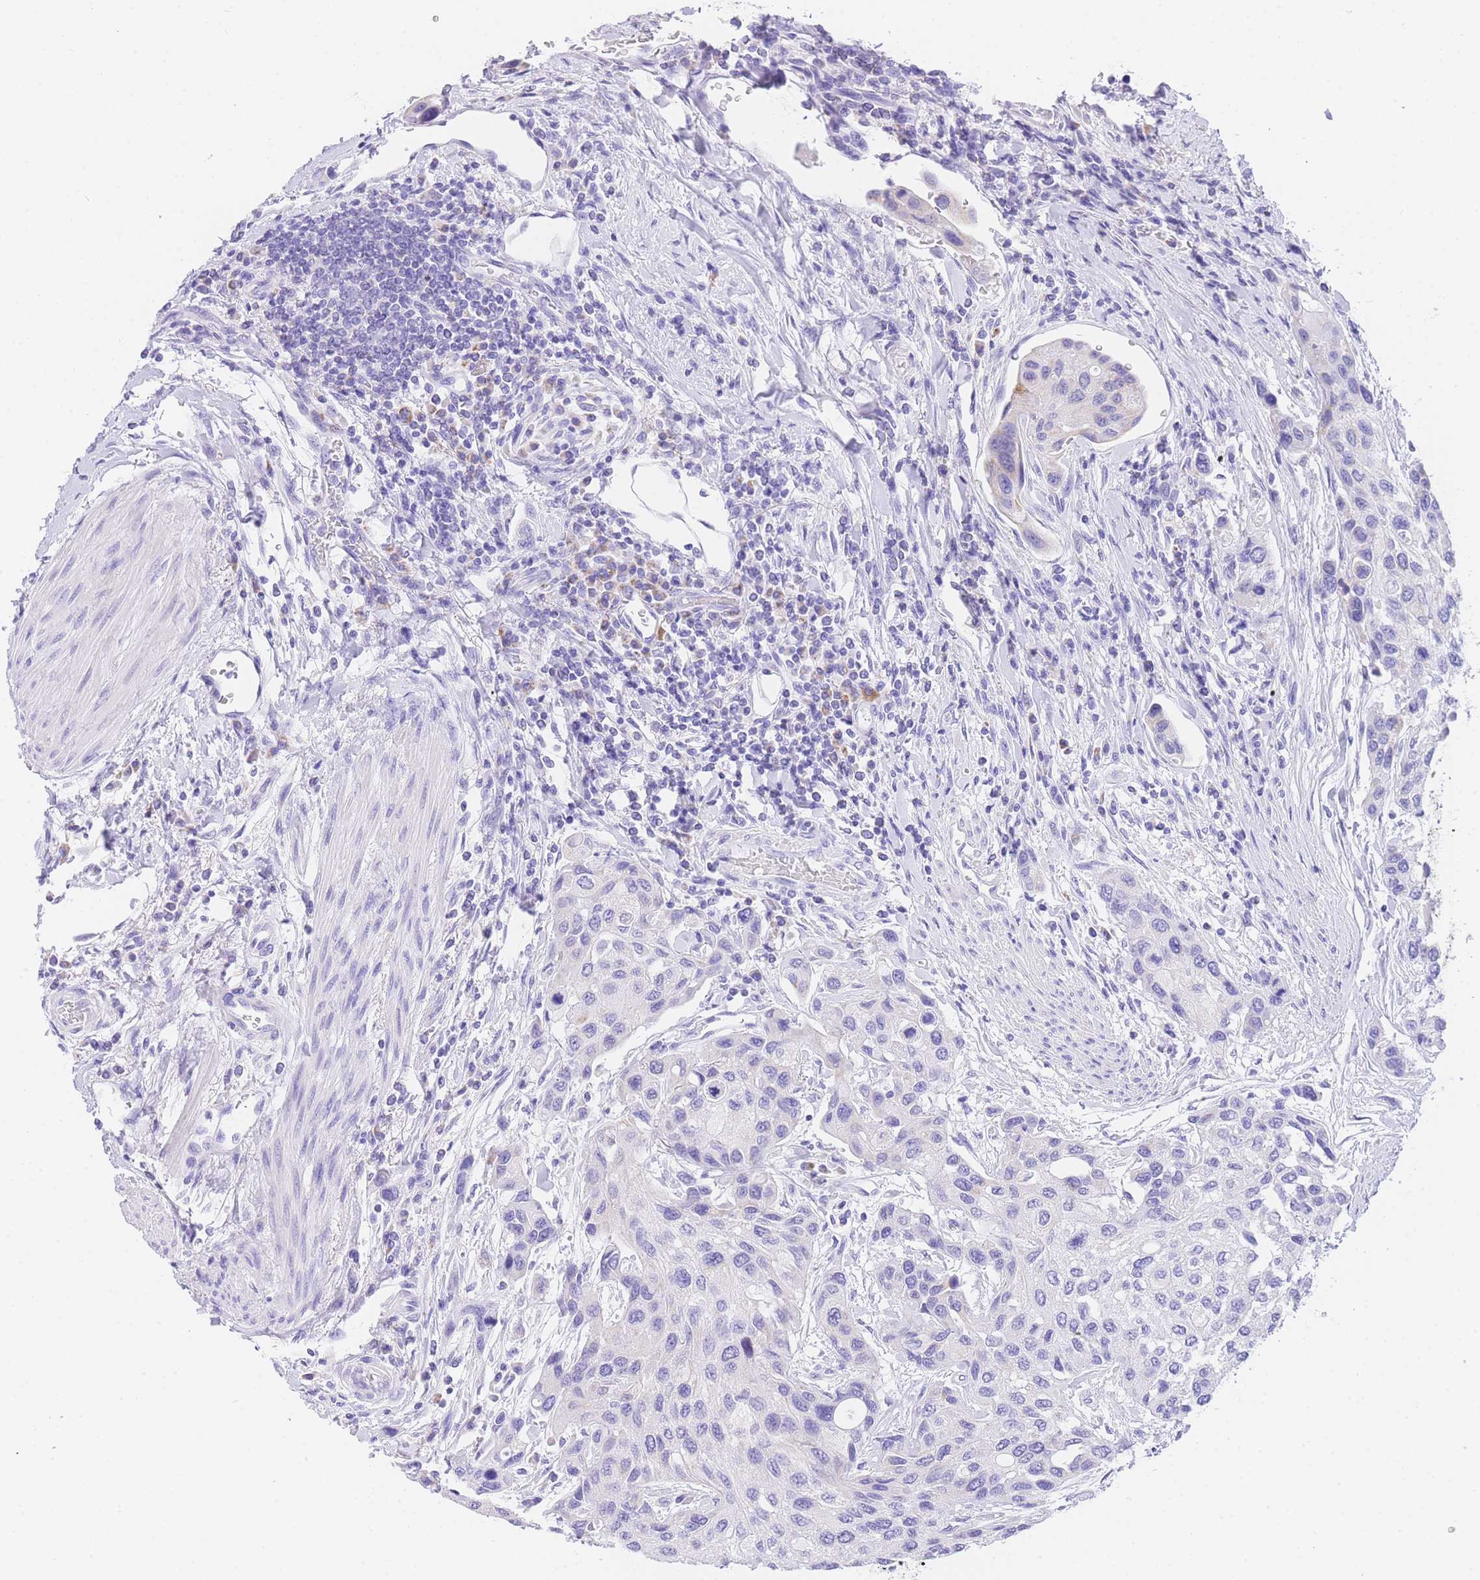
{"staining": {"intensity": "negative", "quantity": "none", "location": "none"}, "tissue": "urothelial cancer", "cell_type": "Tumor cells", "image_type": "cancer", "snomed": [{"axis": "morphology", "description": "Normal tissue, NOS"}, {"axis": "morphology", "description": "Urothelial carcinoma, High grade"}, {"axis": "topography", "description": "Vascular tissue"}, {"axis": "topography", "description": "Urinary bladder"}], "caption": "Tumor cells are negative for protein expression in human urothelial cancer. Brightfield microscopy of immunohistochemistry stained with DAB (brown) and hematoxylin (blue), captured at high magnification.", "gene": "NKD2", "patient": {"sex": "female", "age": 56}}